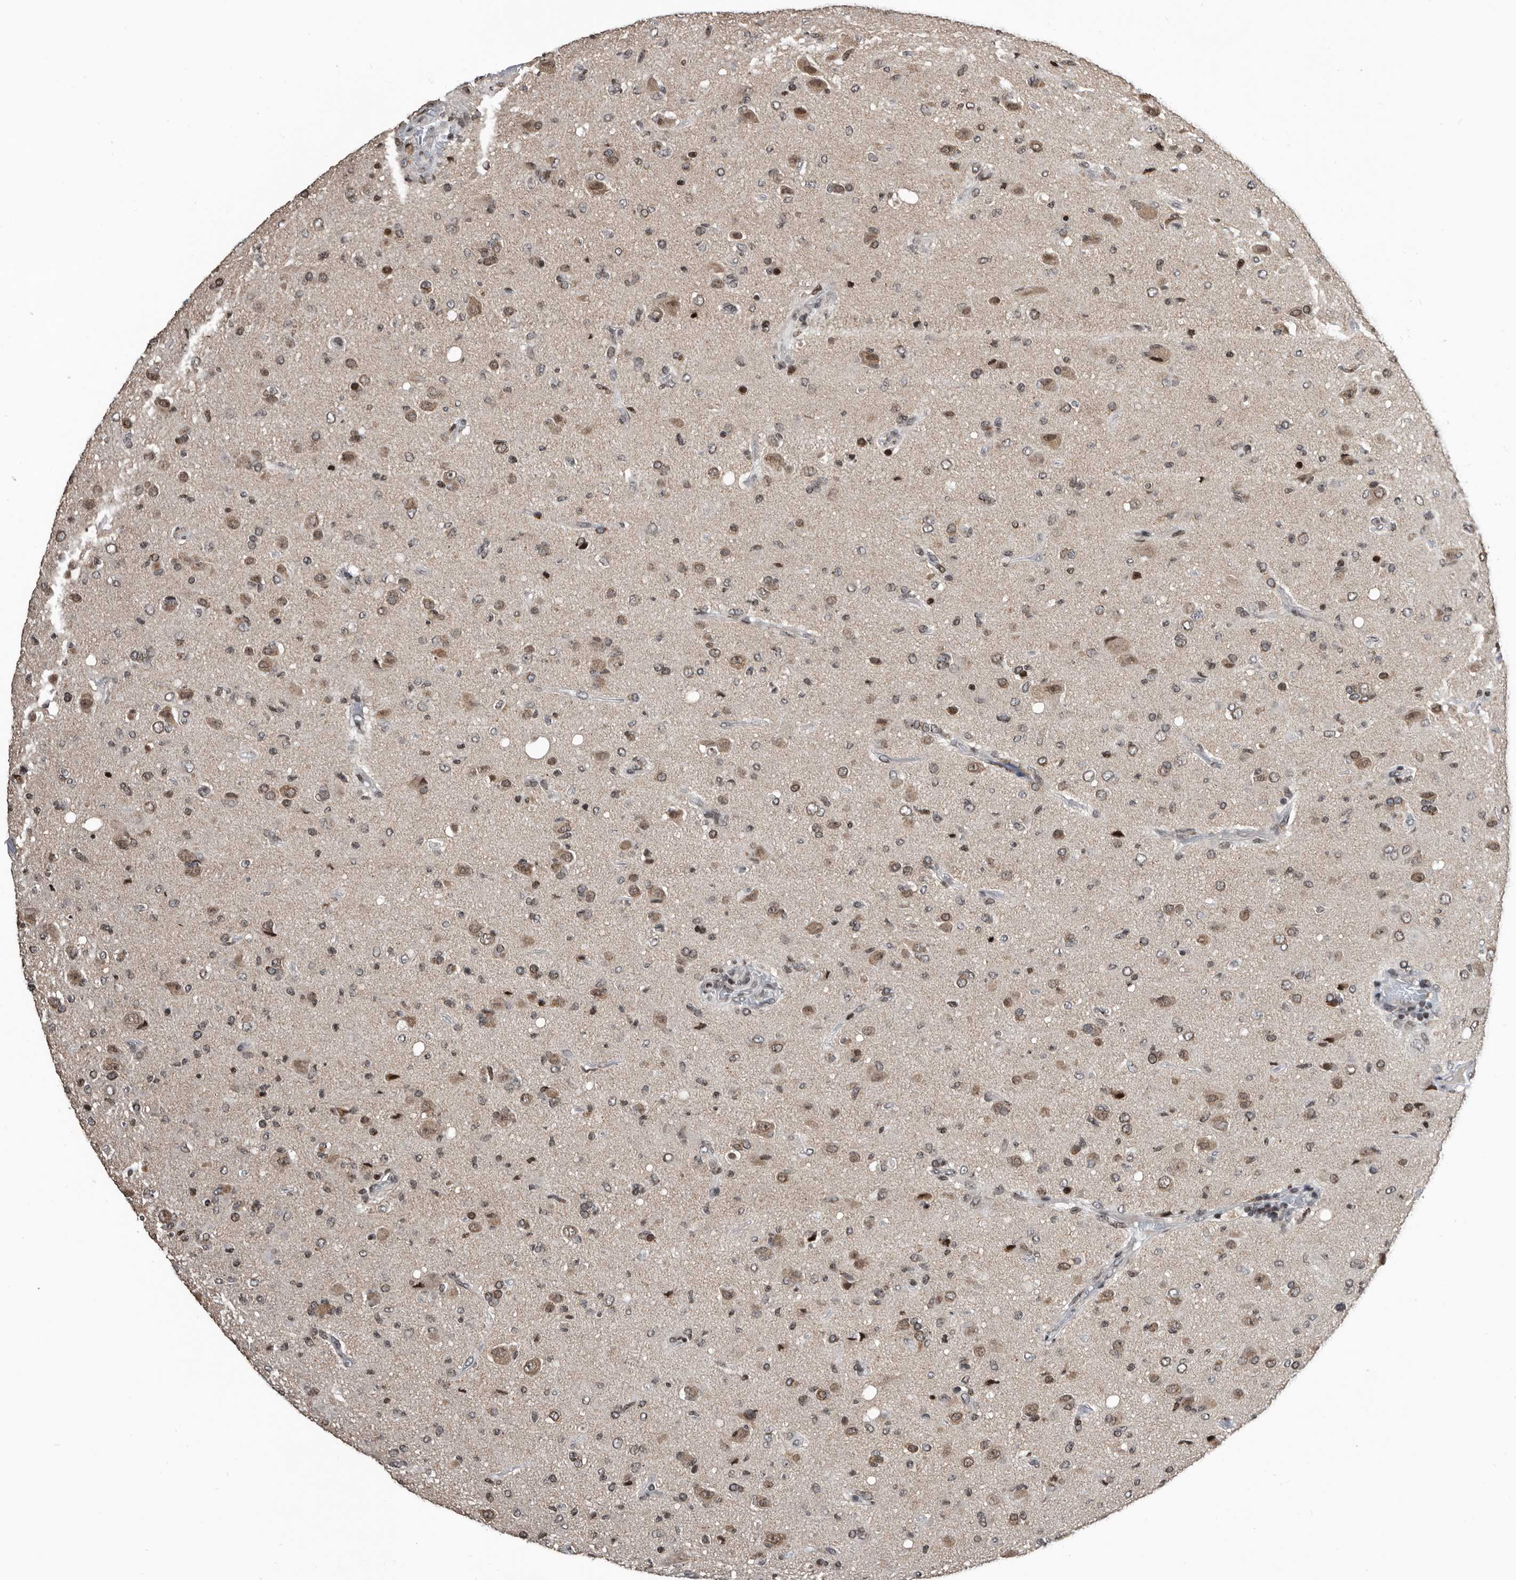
{"staining": {"intensity": "moderate", "quantity": "<25%", "location": "nuclear"}, "tissue": "glioma", "cell_type": "Tumor cells", "image_type": "cancer", "snomed": [{"axis": "morphology", "description": "Glioma, malignant, High grade"}, {"axis": "topography", "description": "Brain"}], "caption": "The immunohistochemical stain shows moderate nuclear positivity in tumor cells of high-grade glioma (malignant) tissue.", "gene": "SNRNP48", "patient": {"sex": "female", "age": 57}}